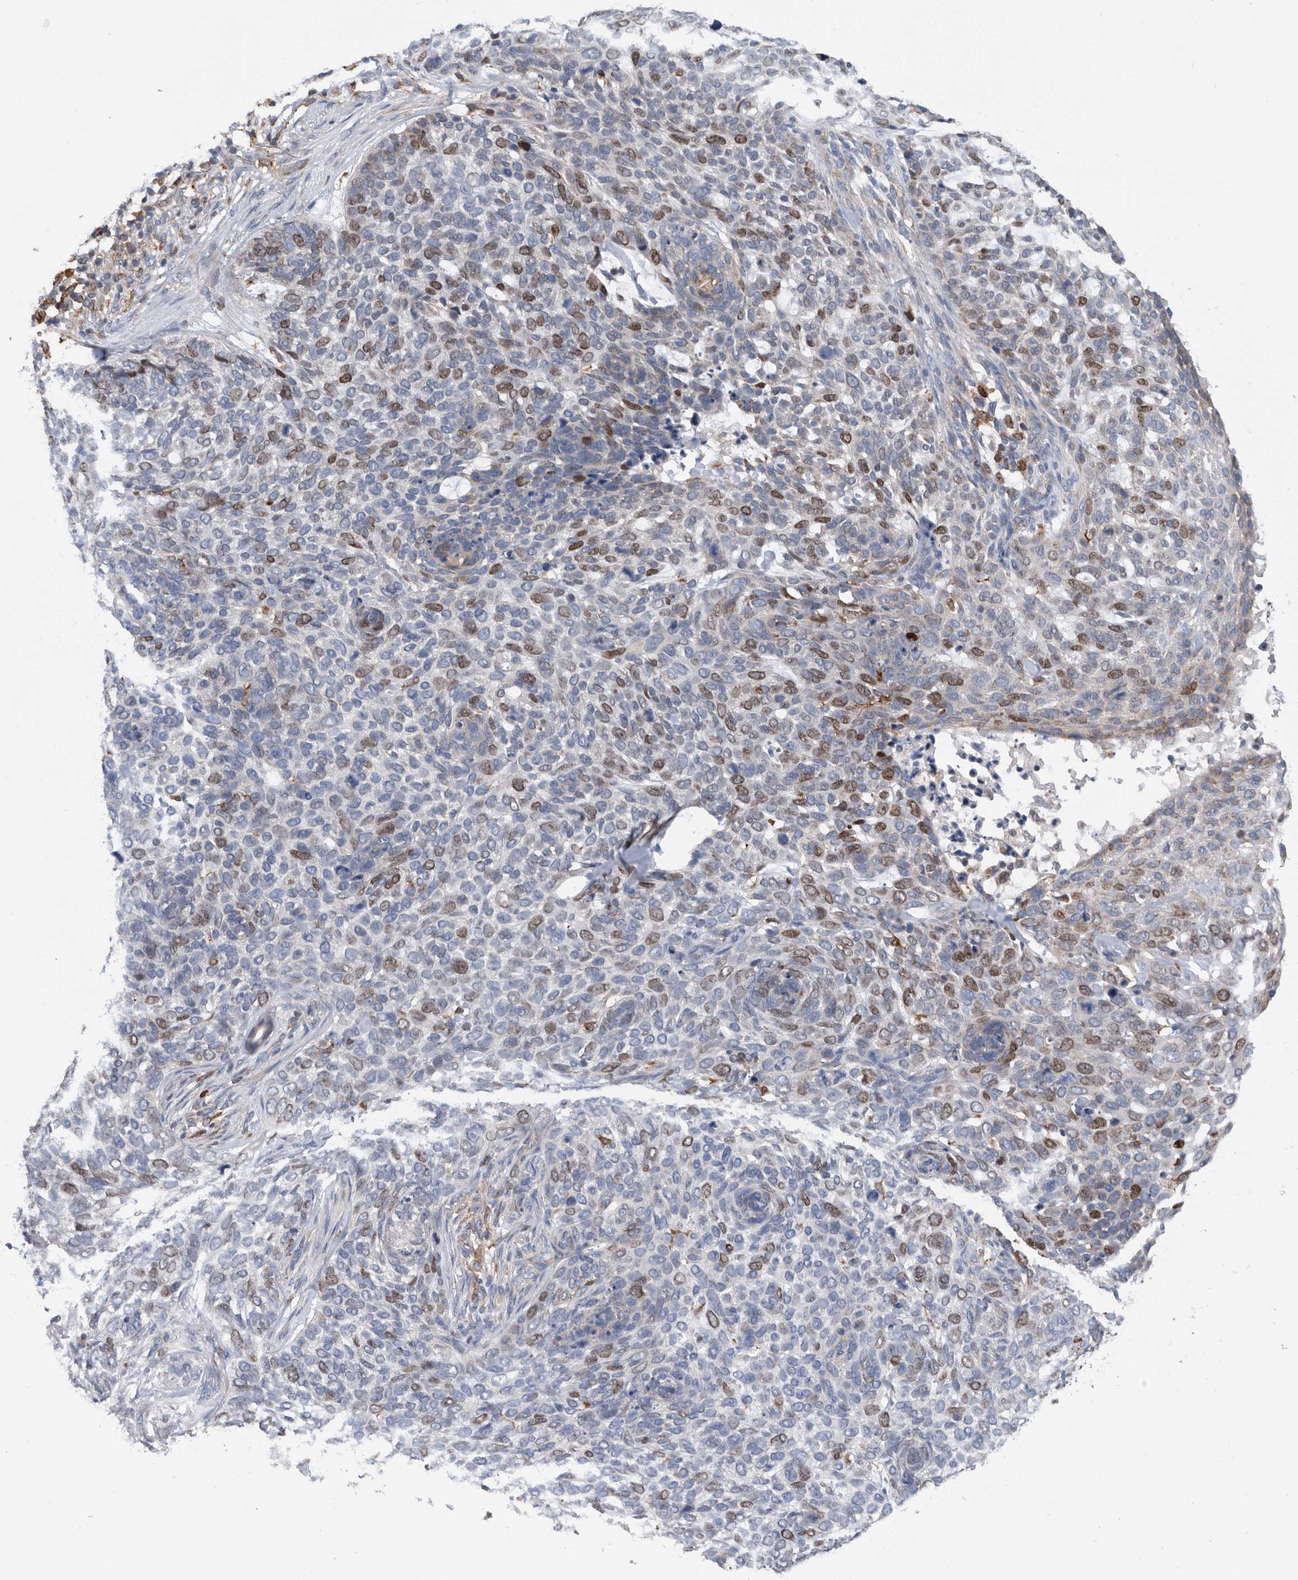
{"staining": {"intensity": "moderate", "quantity": "<25%", "location": "nuclear"}, "tissue": "skin cancer", "cell_type": "Tumor cells", "image_type": "cancer", "snomed": [{"axis": "morphology", "description": "Basal cell carcinoma"}, {"axis": "topography", "description": "Skin"}], "caption": "Protein expression analysis of human basal cell carcinoma (skin) reveals moderate nuclear staining in about <25% of tumor cells.", "gene": "ATAD2", "patient": {"sex": "female", "age": 64}}